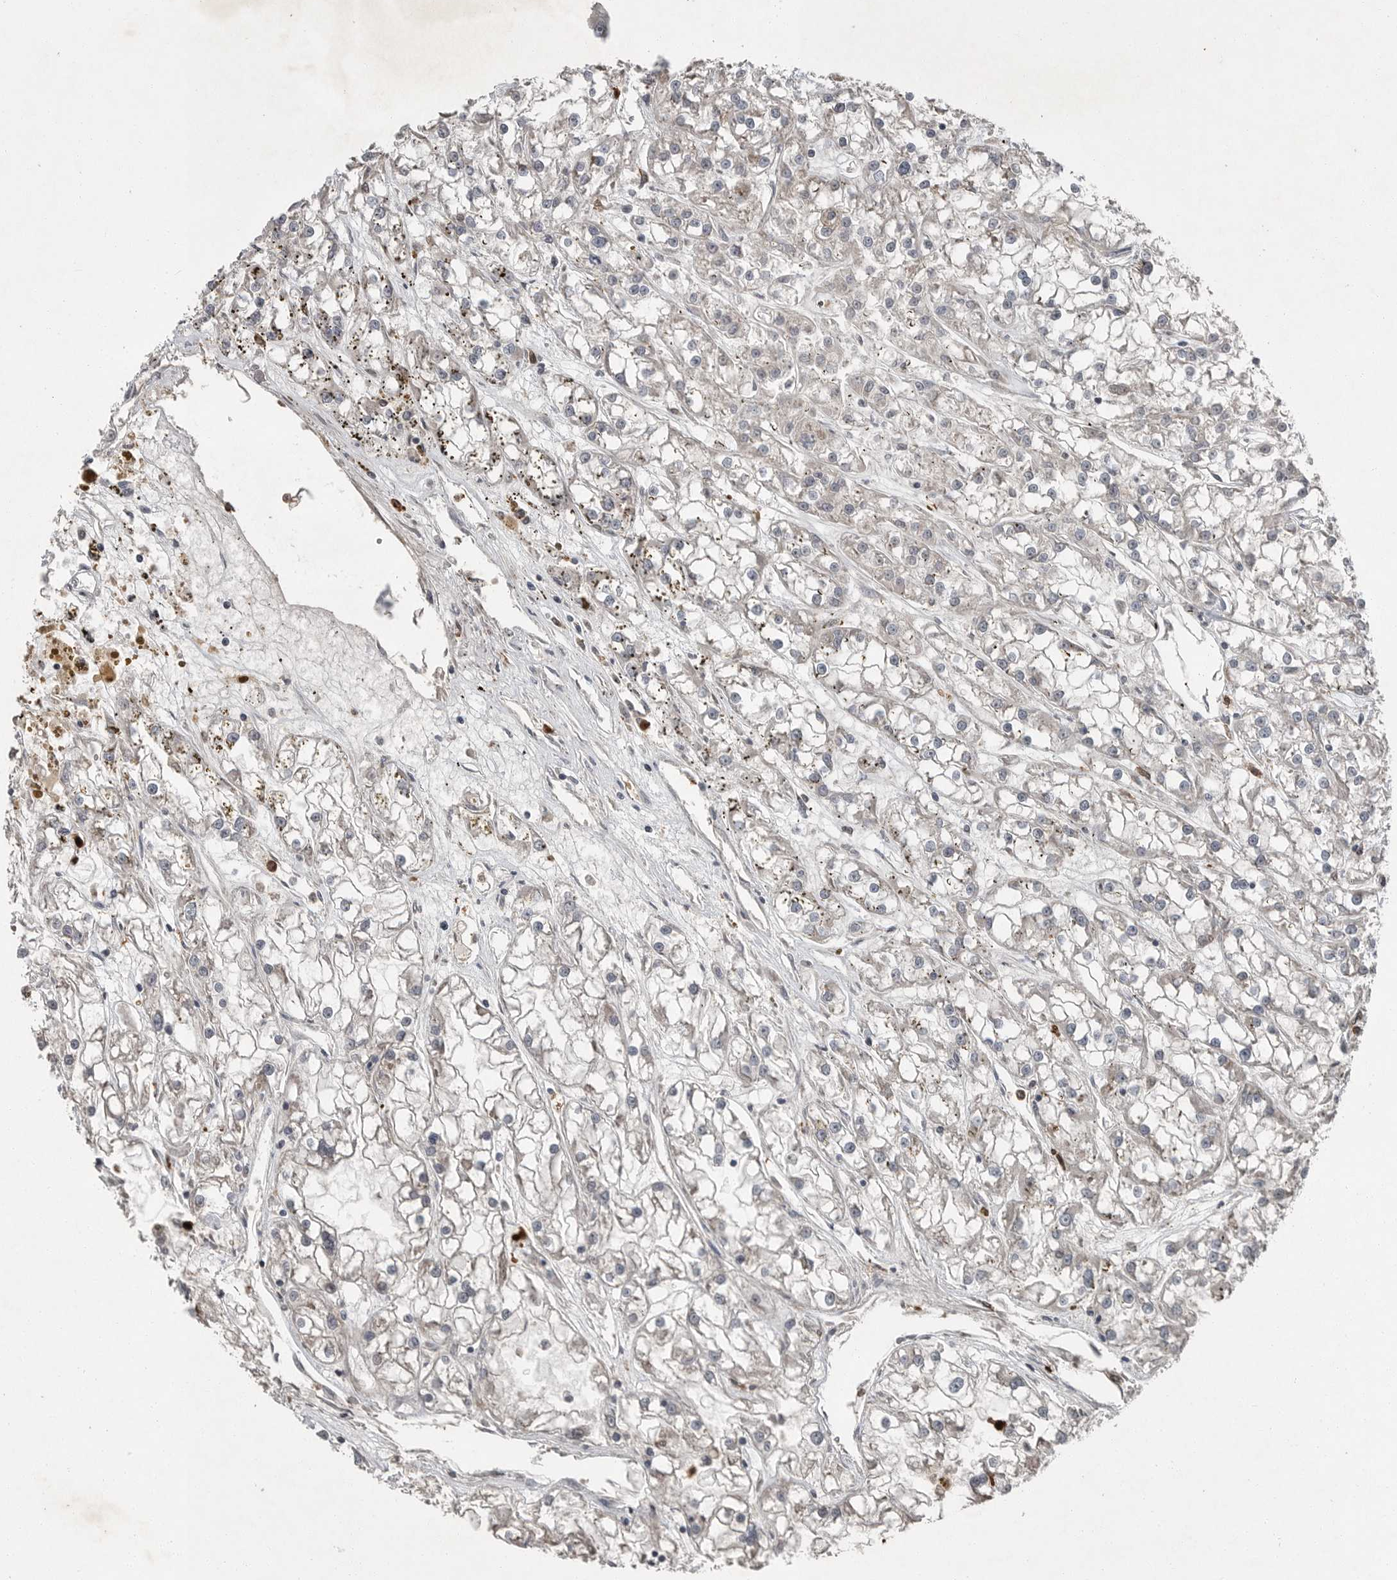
{"staining": {"intensity": "weak", "quantity": "<25%", "location": "cytoplasmic/membranous"}, "tissue": "renal cancer", "cell_type": "Tumor cells", "image_type": "cancer", "snomed": [{"axis": "morphology", "description": "Adenocarcinoma, NOS"}, {"axis": "topography", "description": "Kidney"}], "caption": "Renal cancer (adenocarcinoma) was stained to show a protein in brown. There is no significant expression in tumor cells.", "gene": "SCP2", "patient": {"sex": "female", "age": 52}}